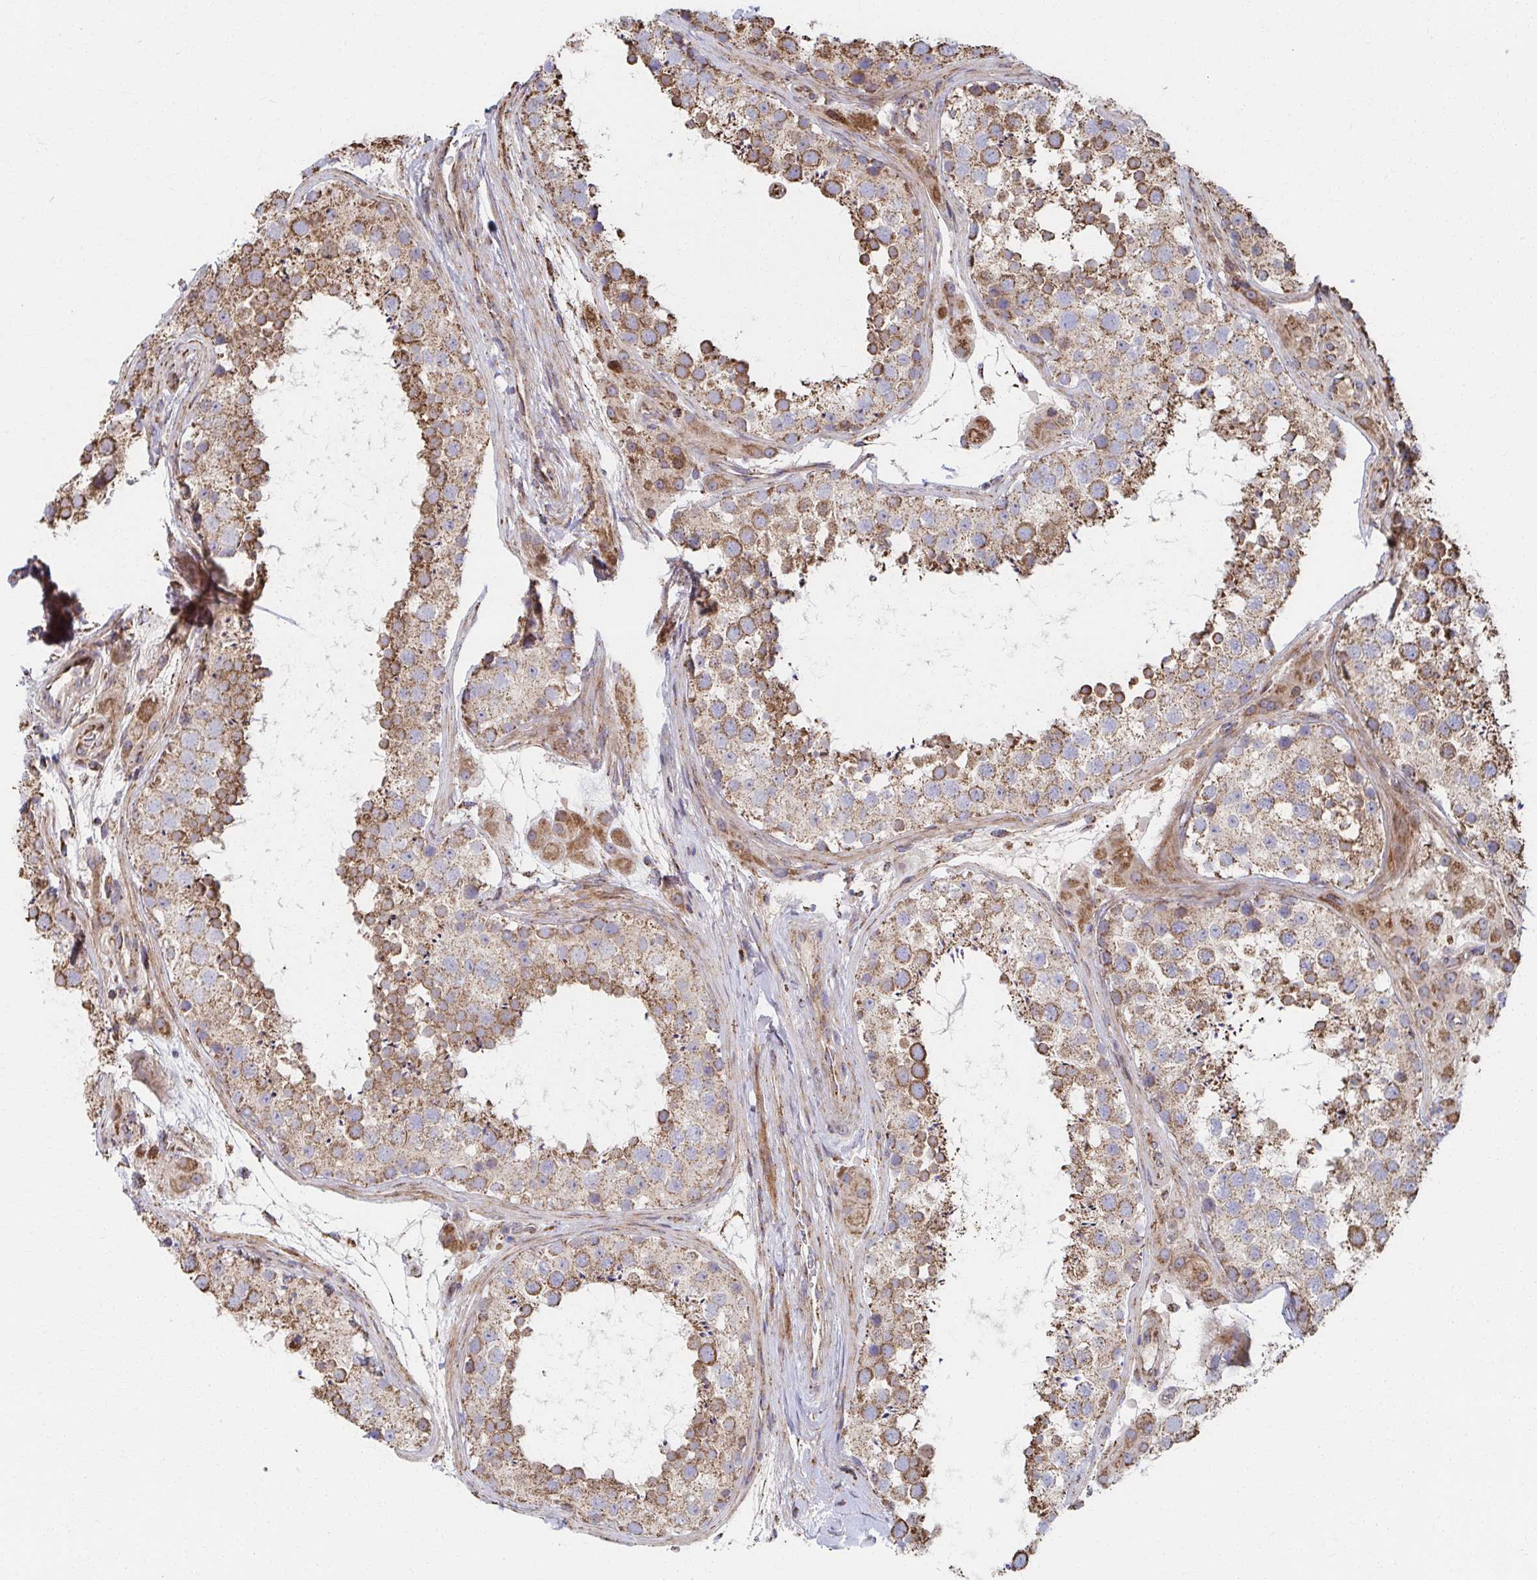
{"staining": {"intensity": "strong", "quantity": "25%-75%", "location": "cytoplasmic/membranous"}, "tissue": "testis", "cell_type": "Cells in seminiferous ducts", "image_type": "normal", "snomed": [{"axis": "morphology", "description": "Normal tissue, NOS"}, {"axis": "topography", "description": "Testis"}], "caption": "Protein staining displays strong cytoplasmic/membranous staining in about 25%-75% of cells in seminiferous ducts in unremarkable testis. (IHC, brightfield microscopy, high magnification).", "gene": "SAT1", "patient": {"sex": "male", "age": 41}}